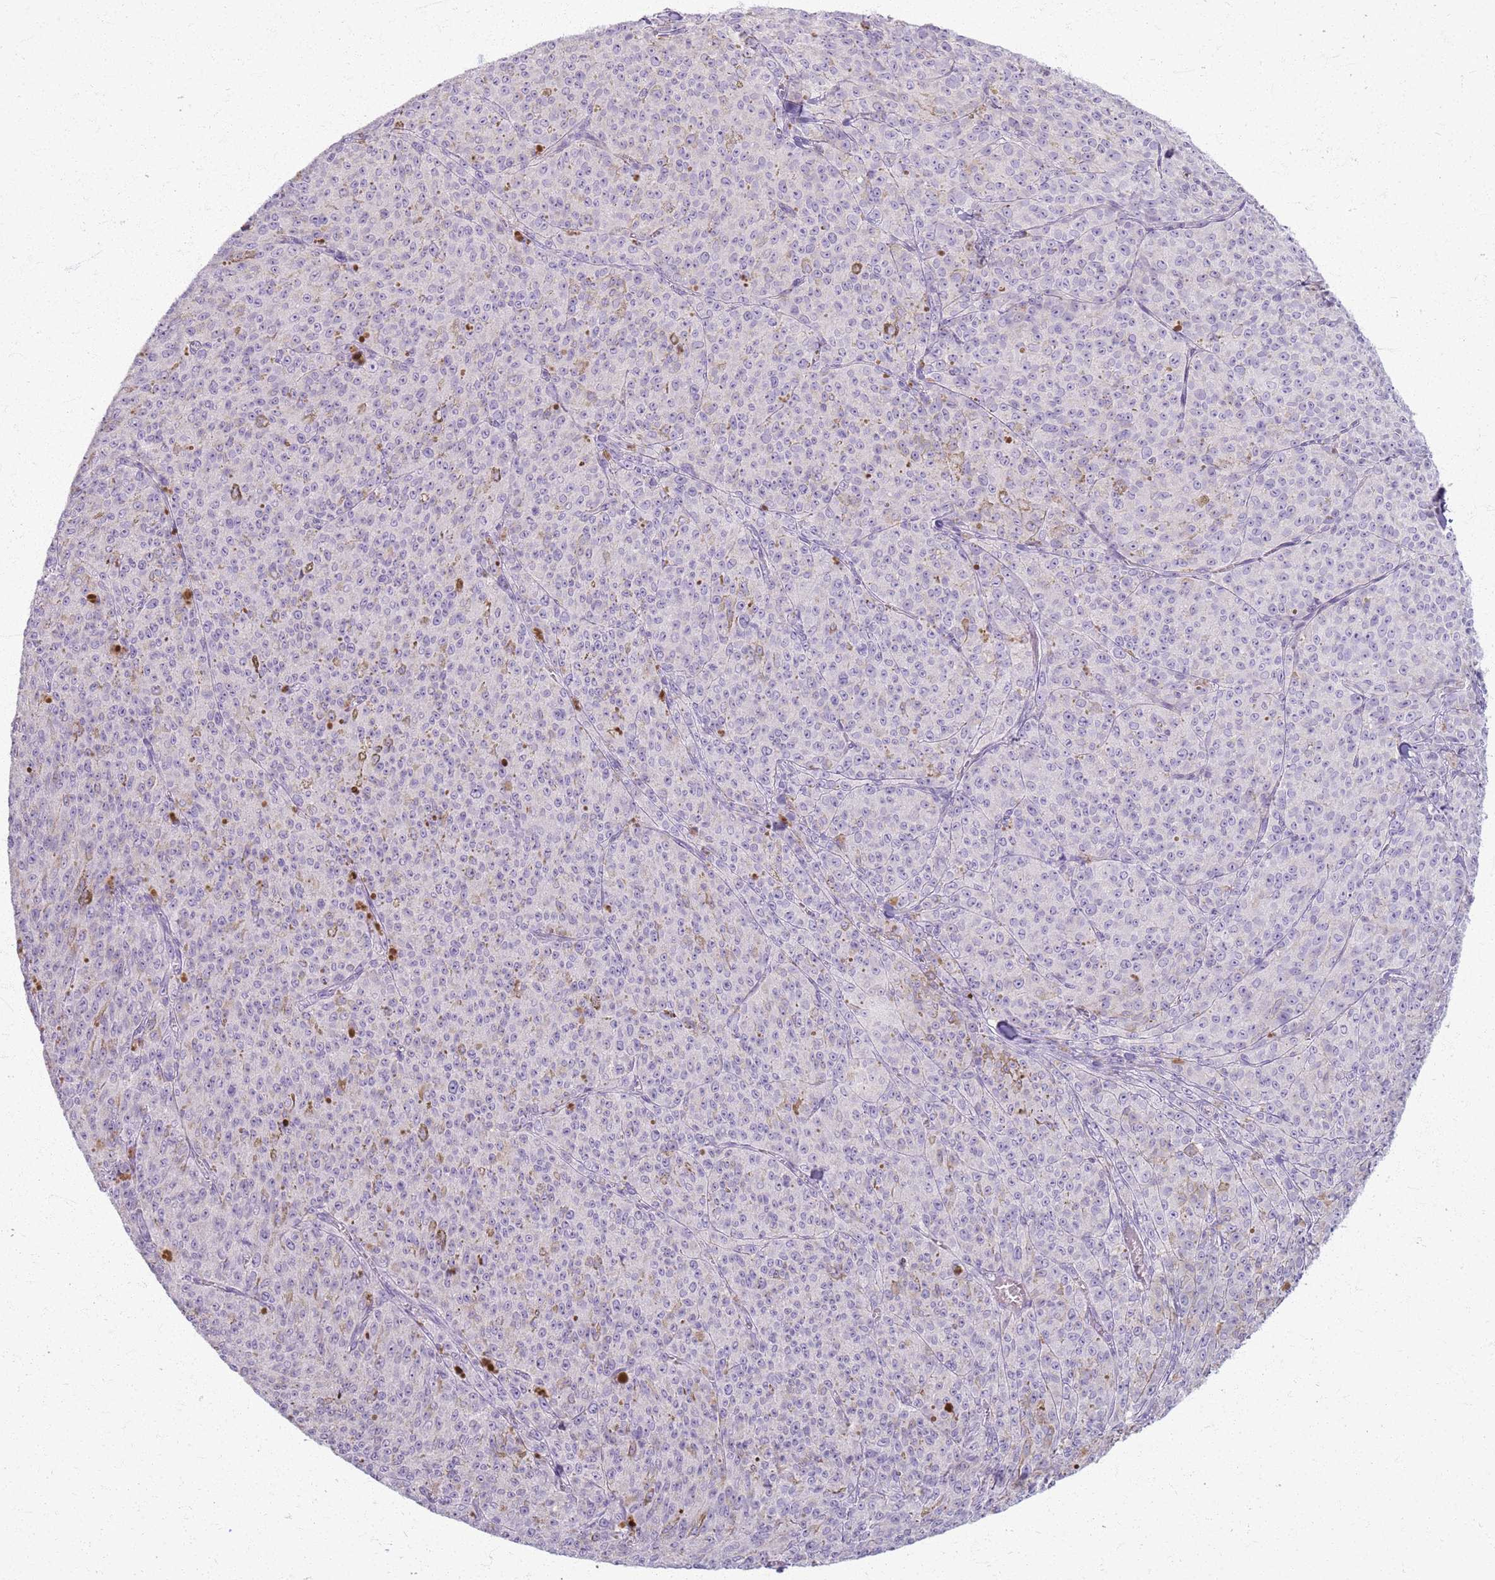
{"staining": {"intensity": "negative", "quantity": "none", "location": "none"}, "tissue": "melanoma", "cell_type": "Tumor cells", "image_type": "cancer", "snomed": [{"axis": "morphology", "description": "Malignant melanoma, NOS"}, {"axis": "topography", "description": "Skin"}], "caption": "Immunohistochemical staining of human melanoma reveals no significant positivity in tumor cells.", "gene": "CSRP3", "patient": {"sex": "female", "age": 52}}